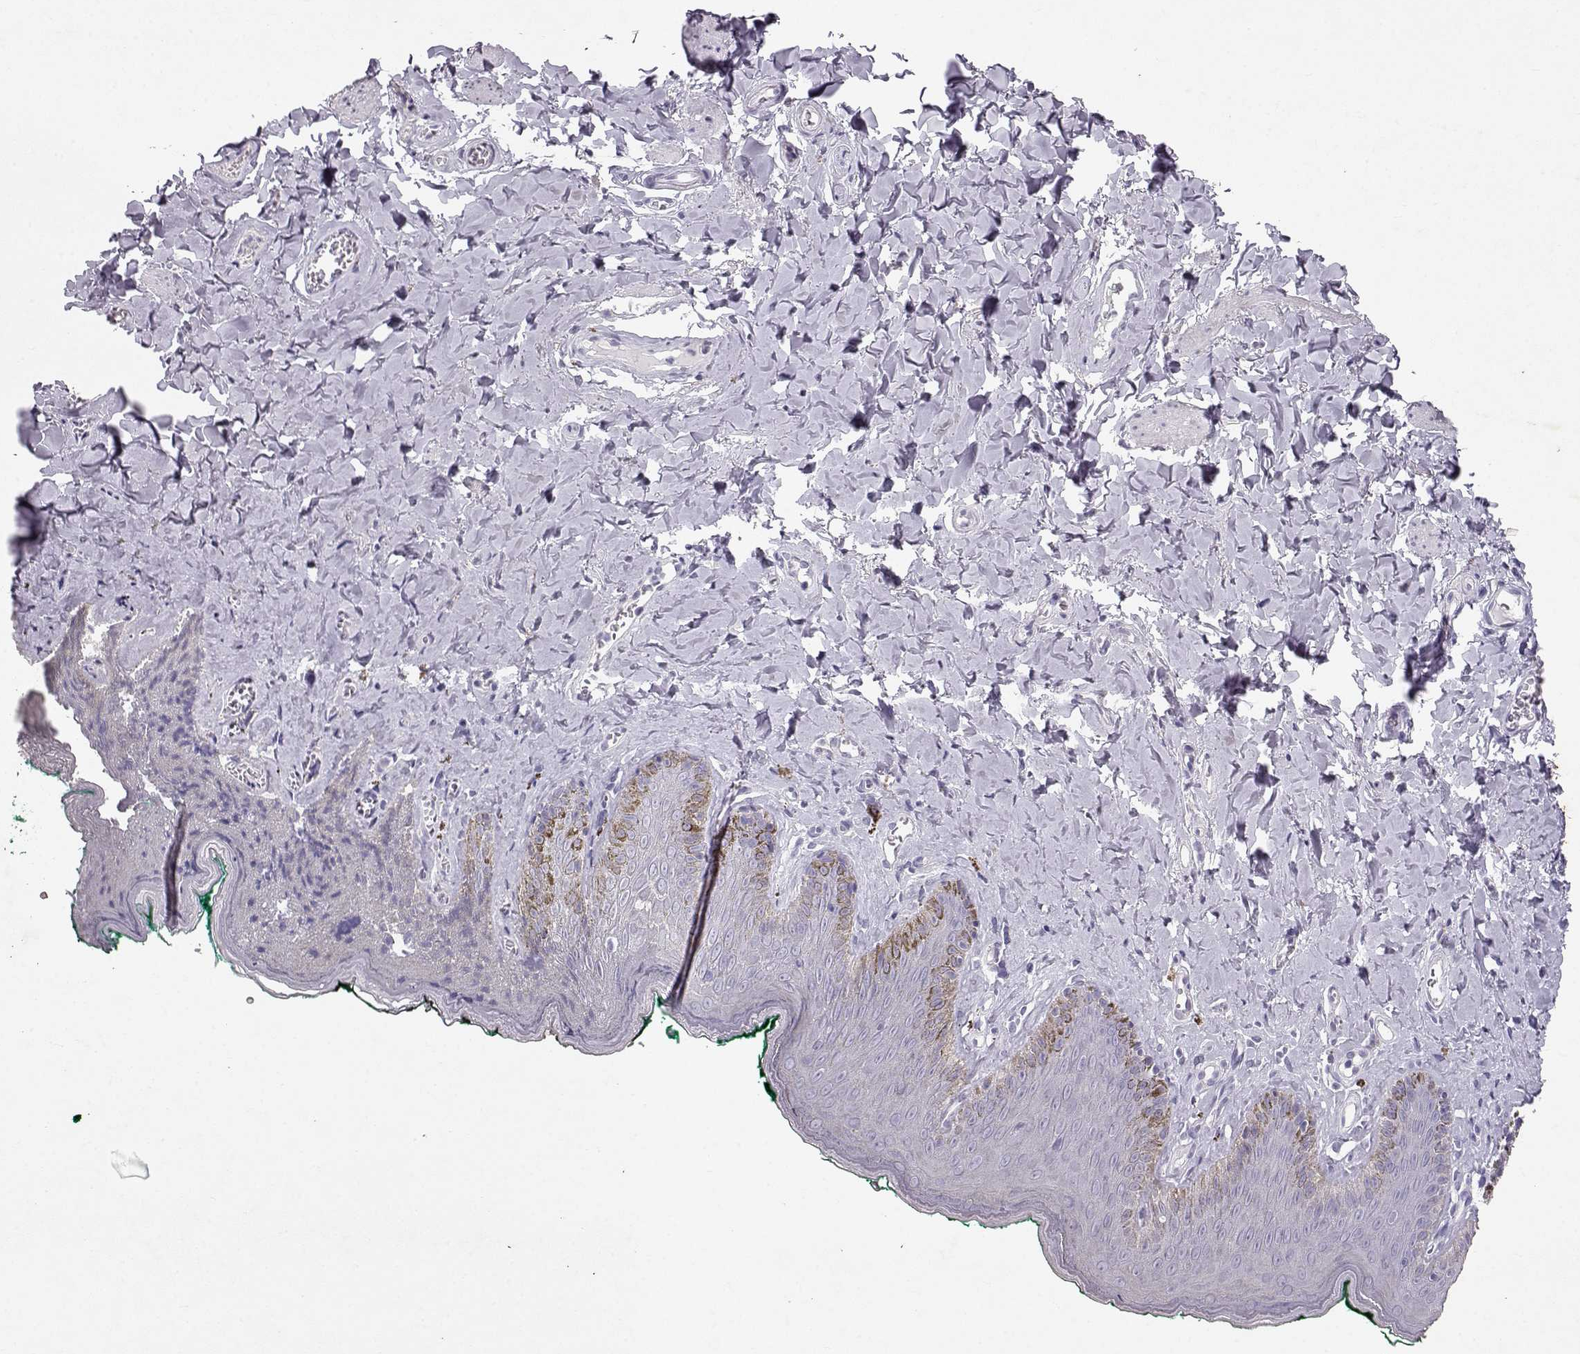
{"staining": {"intensity": "negative", "quantity": "none", "location": "none"}, "tissue": "skin", "cell_type": "Epidermal cells", "image_type": "normal", "snomed": [{"axis": "morphology", "description": "Normal tissue, NOS"}, {"axis": "topography", "description": "Vulva"}], "caption": "Photomicrograph shows no significant protein staining in epidermal cells of normal skin. (Immunohistochemistry, brightfield microscopy, high magnification).", "gene": "RD3", "patient": {"sex": "female", "age": 66}}